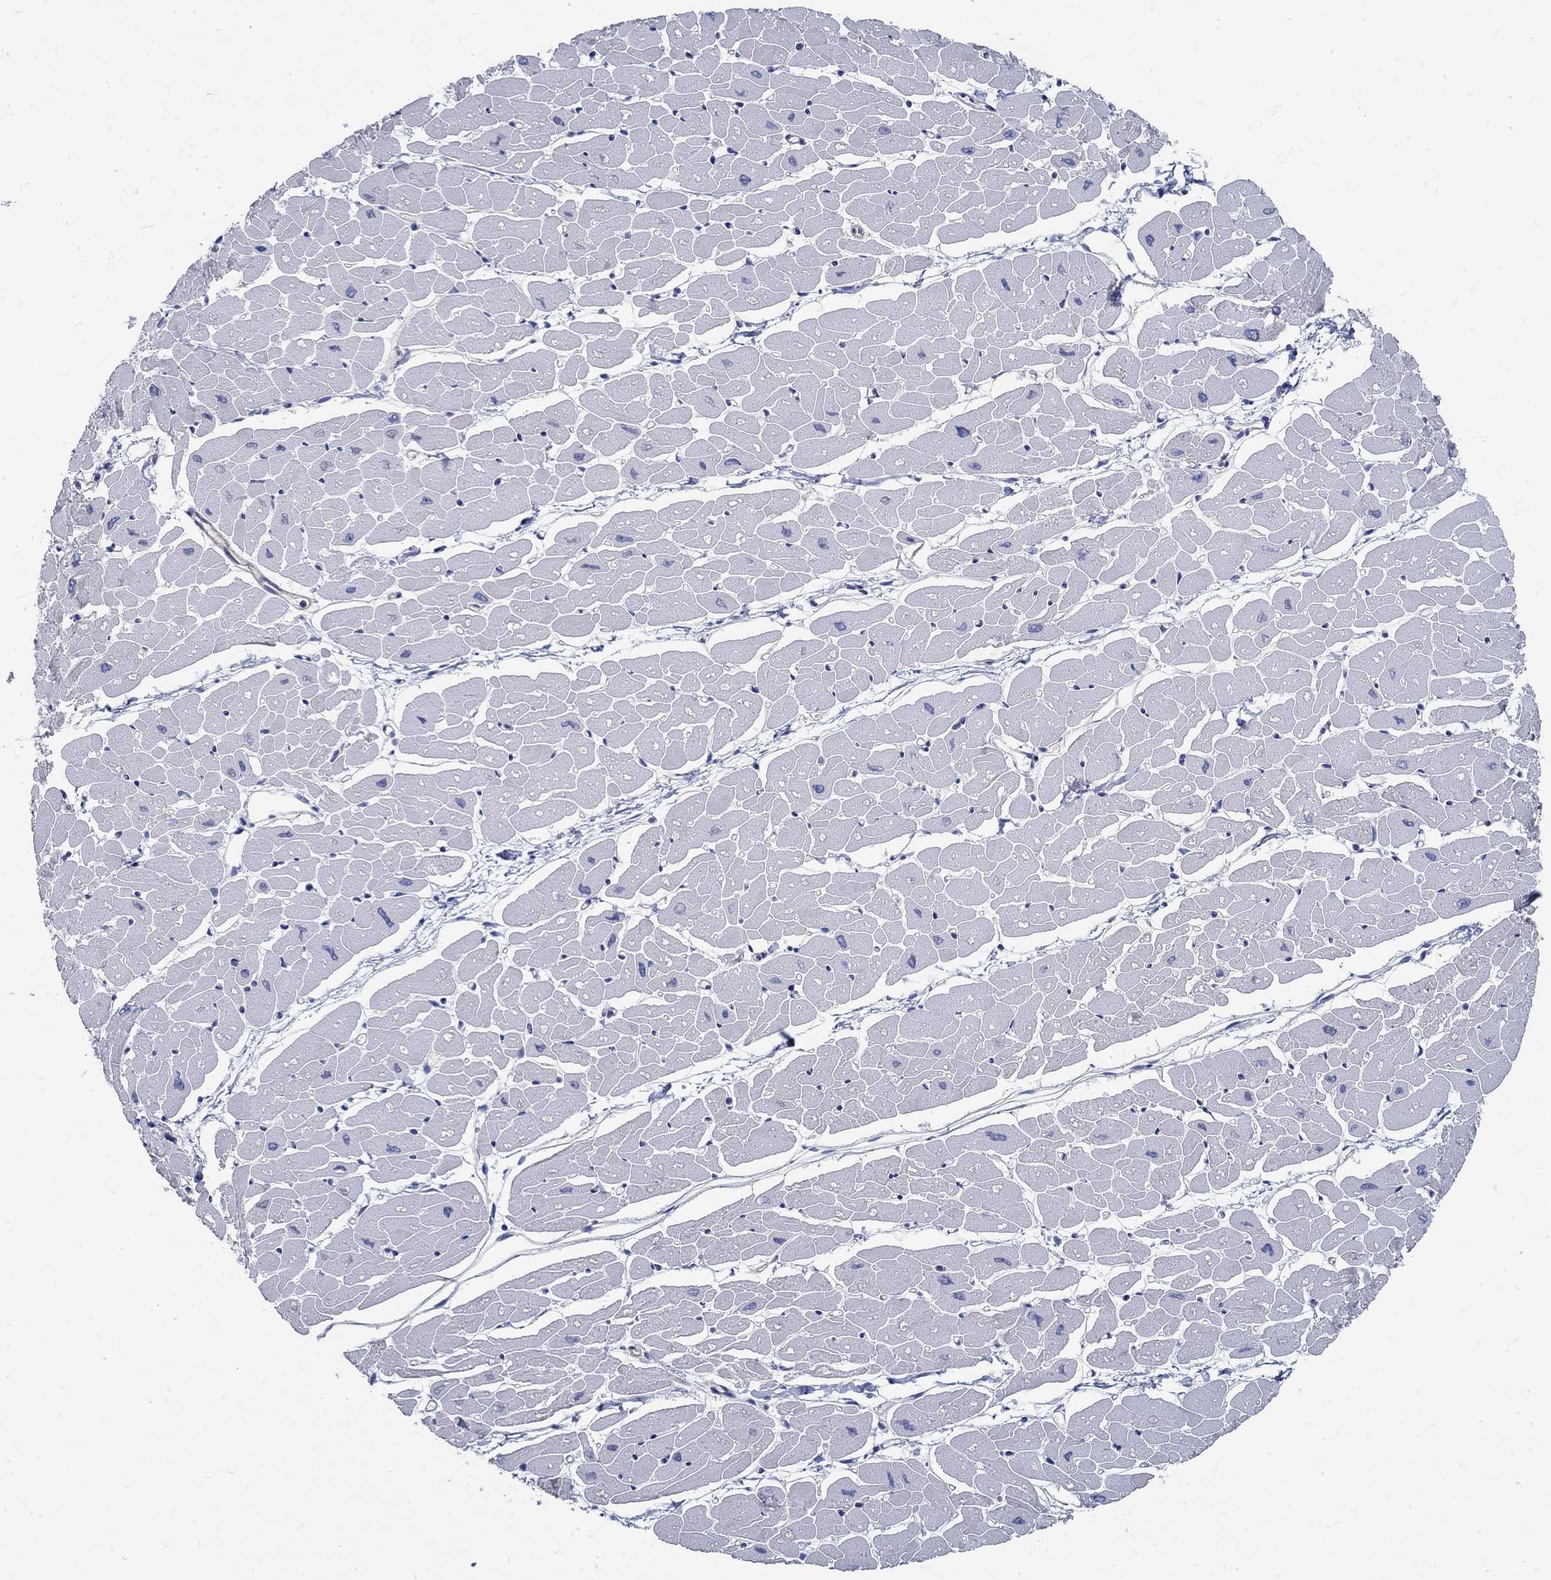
{"staining": {"intensity": "negative", "quantity": "none", "location": "none"}, "tissue": "heart muscle", "cell_type": "Cardiomyocytes", "image_type": "normal", "snomed": [{"axis": "morphology", "description": "Normal tissue, NOS"}, {"axis": "topography", "description": "Heart"}], "caption": "IHC of normal heart muscle demonstrates no staining in cardiomyocytes.", "gene": "C15orf39", "patient": {"sex": "male", "age": 57}}